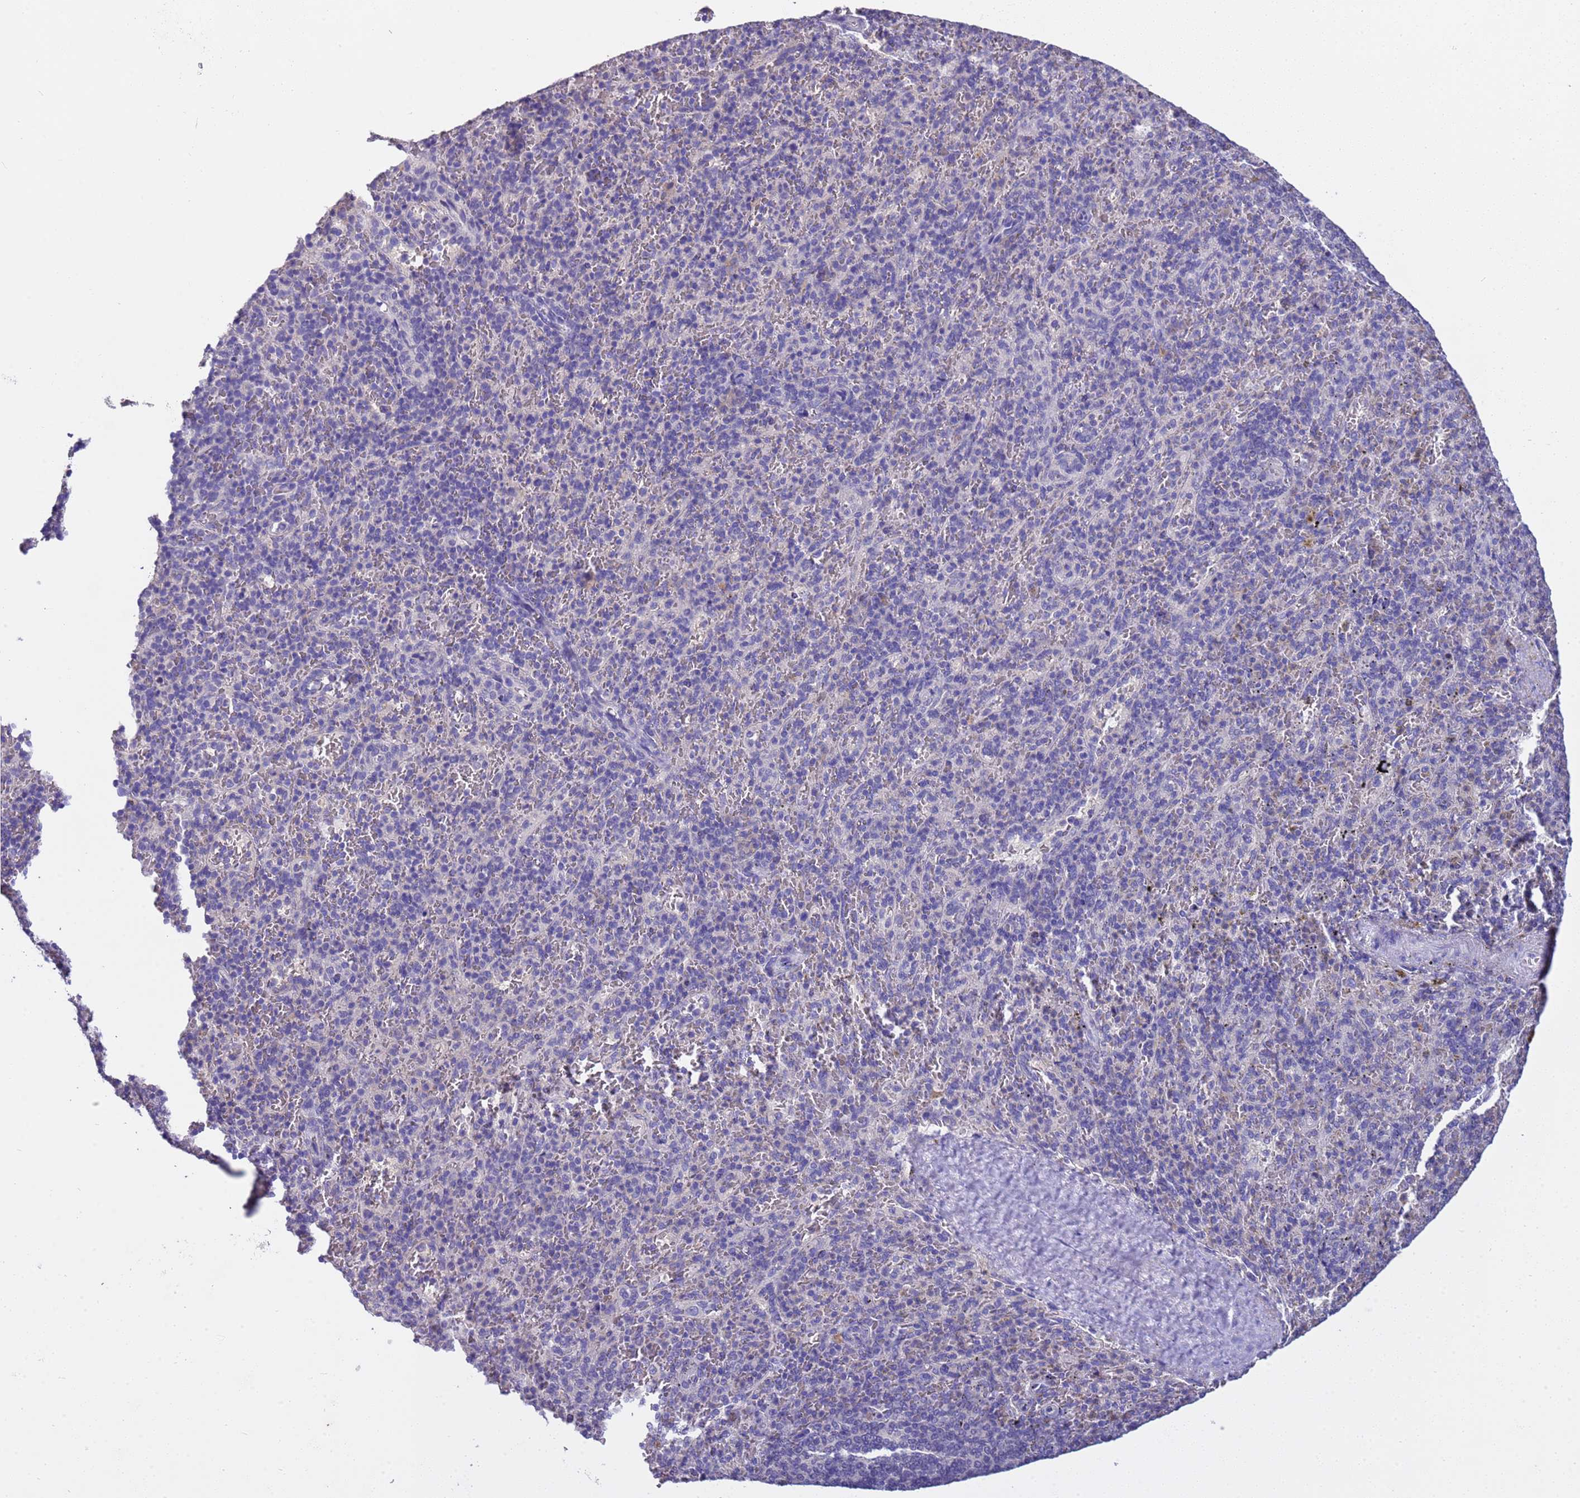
{"staining": {"intensity": "negative", "quantity": "none", "location": "none"}, "tissue": "spleen", "cell_type": "Cells in red pulp", "image_type": "normal", "snomed": [{"axis": "morphology", "description": "Normal tissue, NOS"}, {"axis": "topography", "description": "Spleen"}], "caption": "Protein analysis of normal spleen reveals no significant positivity in cells in red pulp.", "gene": "SLC24A3", "patient": {"sex": "male", "age": 82}}